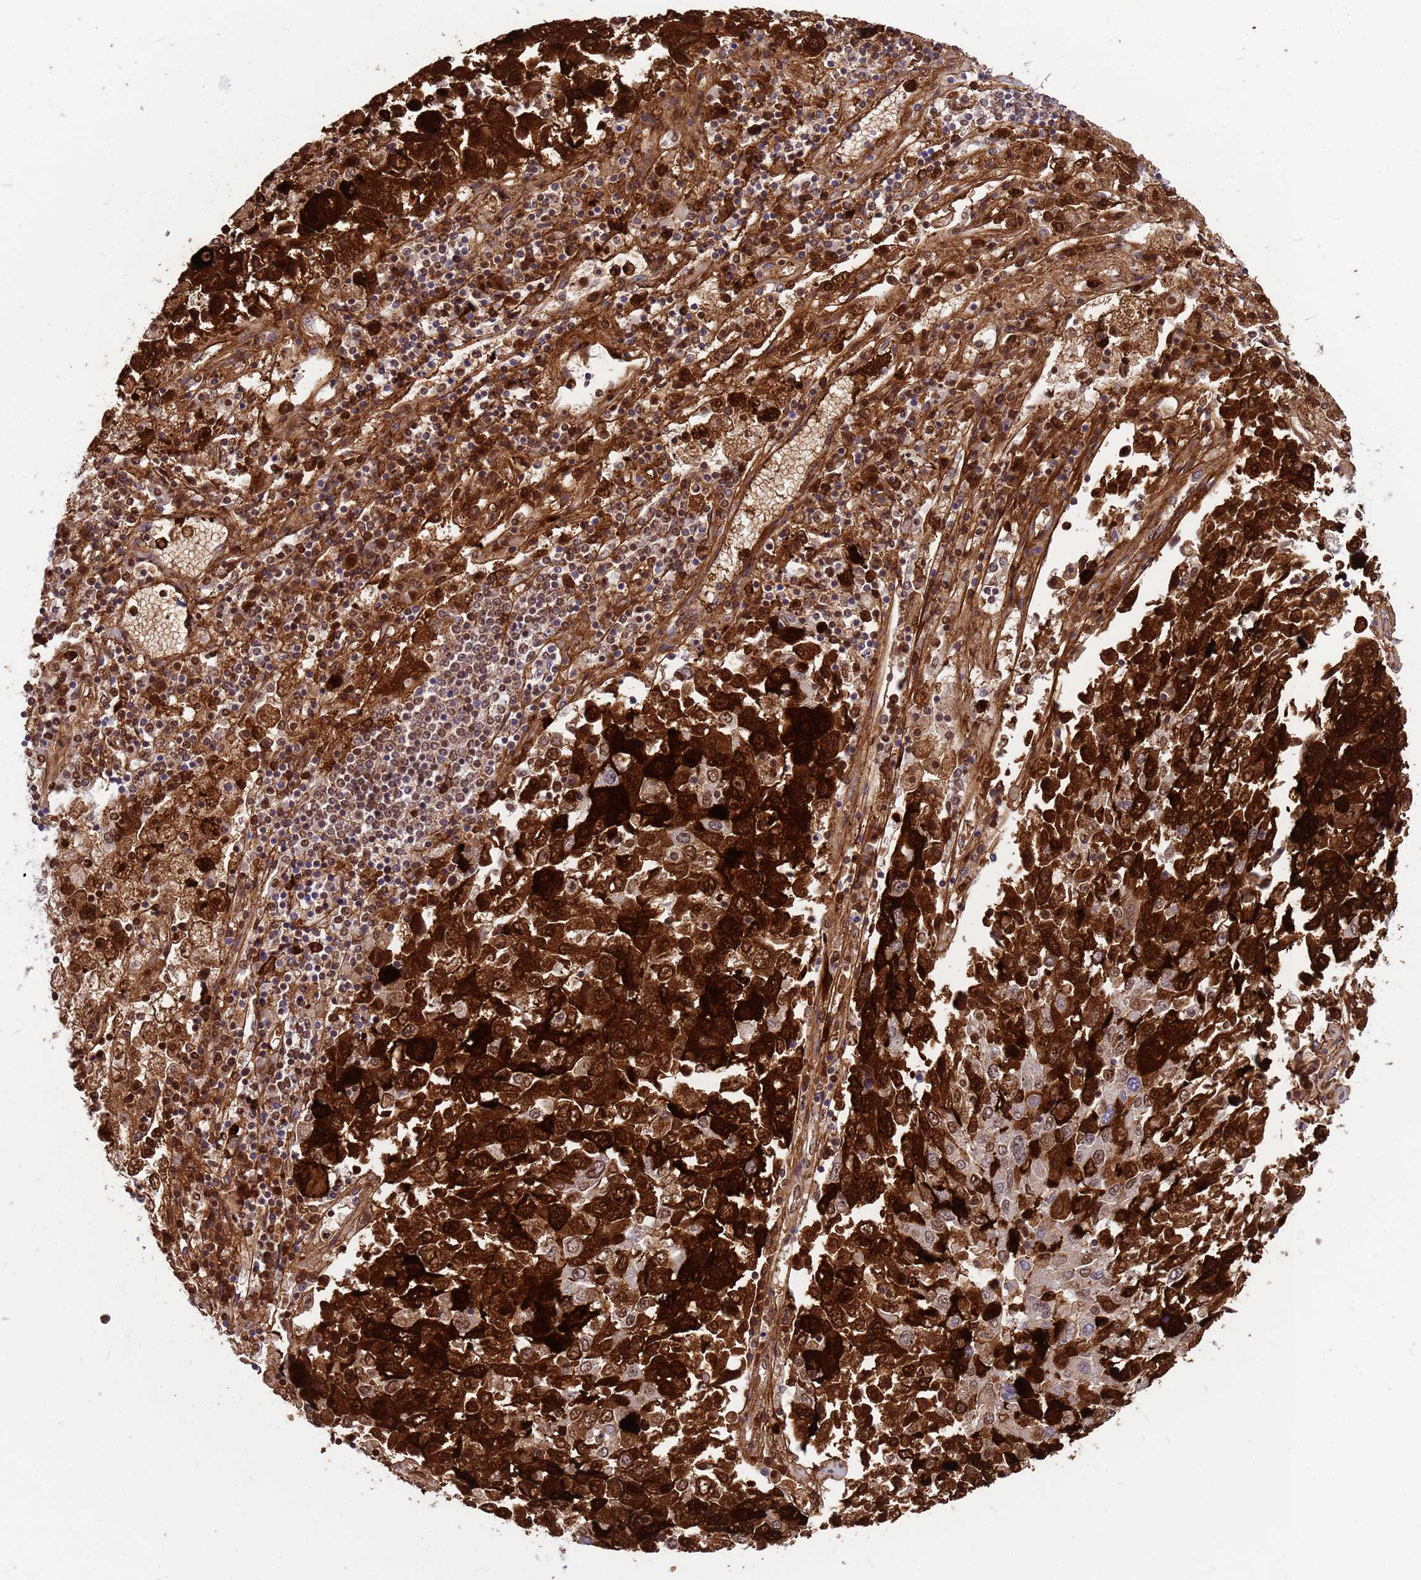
{"staining": {"intensity": "strong", "quantity": ">75%", "location": "cytoplasmic/membranous,nuclear"}, "tissue": "lung cancer", "cell_type": "Tumor cells", "image_type": "cancer", "snomed": [{"axis": "morphology", "description": "Squamous cell carcinoma, NOS"}, {"axis": "topography", "description": "Lung"}], "caption": "A micrograph showing strong cytoplasmic/membranous and nuclear expression in about >75% of tumor cells in lung squamous cell carcinoma, as visualized by brown immunohistochemical staining.", "gene": "ORM1", "patient": {"sex": "male", "age": 65}}